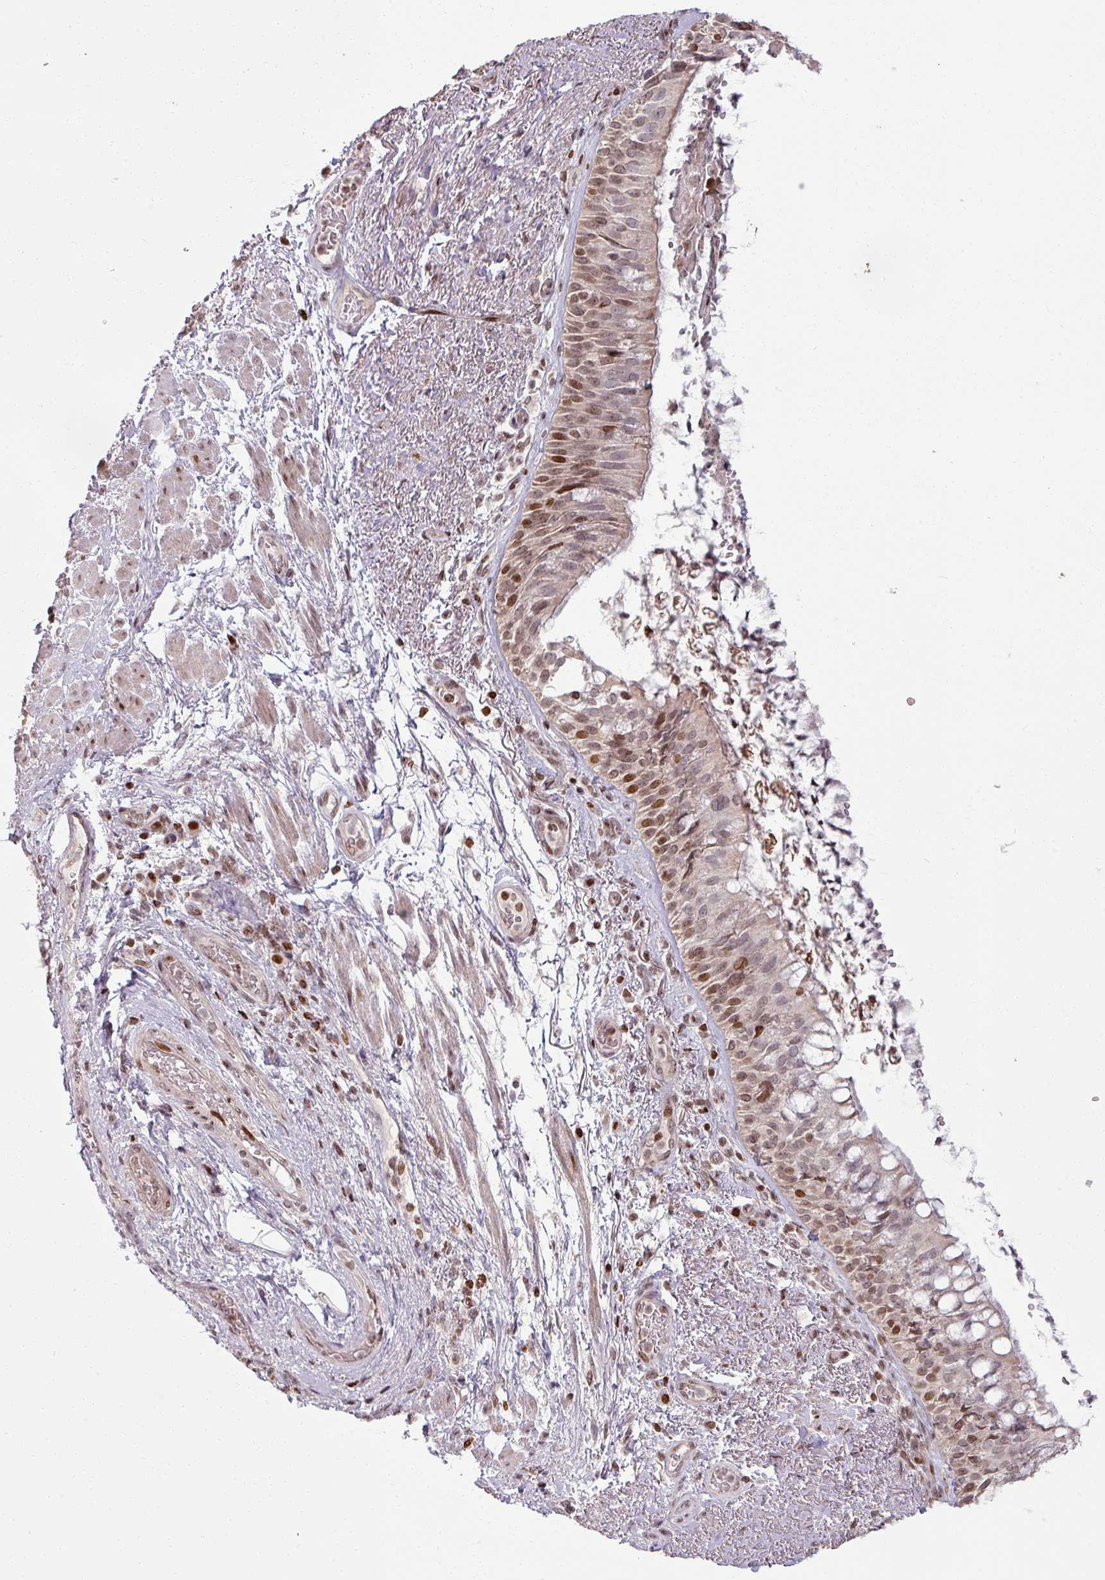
{"staining": {"intensity": "moderate", "quantity": "25%-75%", "location": "nuclear"}, "tissue": "bronchus", "cell_type": "Respiratory epithelial cells", "image_type": "normal", "snomed": [{"axis": "morphology", "description": "Normal tissue, NOS"}, {"axis": "topography", "description": "Cartilage tissue"}, {"axis": "topography", "description": "Bronchus"}], "caption": "Bronchus stained with DAB (3,3'-diaminobenzidine) IHC reveals medium levels of moderate nuclear positivity in approximately 25%-75% of respiratory epithelial cells.", "gene": "NCOR1", "patient": {"sex": "male", "age": 63}}